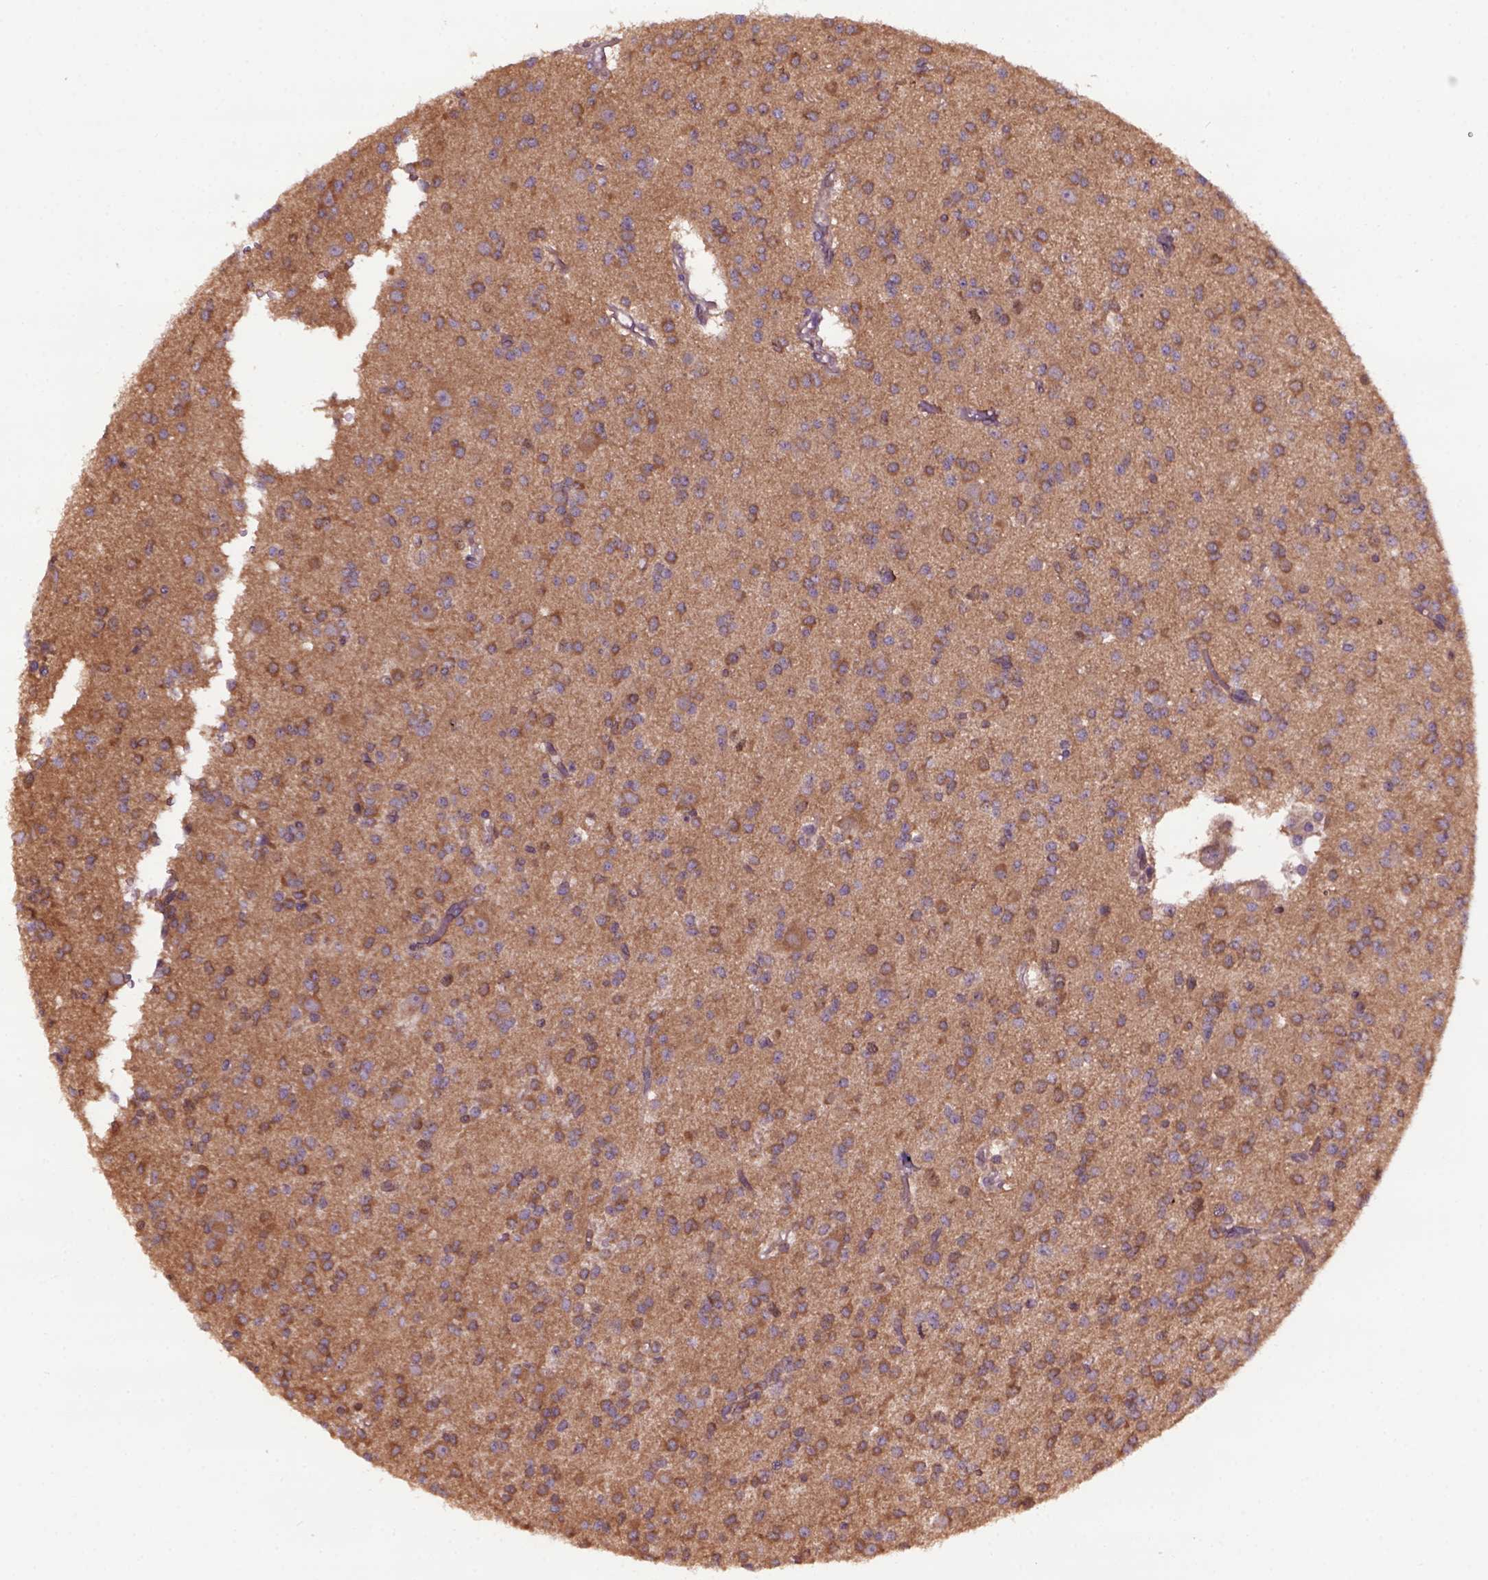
{"staining": {"intensity": "moderate", "quantity": "25%-75%", "location": "cytoplasmic/membranous"}, "tissue": "glioma", "cell_type": "Tumor cells", "image_type": "cancer", "snomed": [{"axis": "morphology", "description": "Glioma, malignant, Low grade"}, {"axis": "topography", "description": "Brain"}], "caption": "Human malignant glioma (low-grade) stained for a protein (brown) exhibits moderate cytoplasmic/membranous positive expression in approximately 25%-75% of tumor cells.", "gene": "WDR48", "patient": {"sex": "male", "age": 27}}